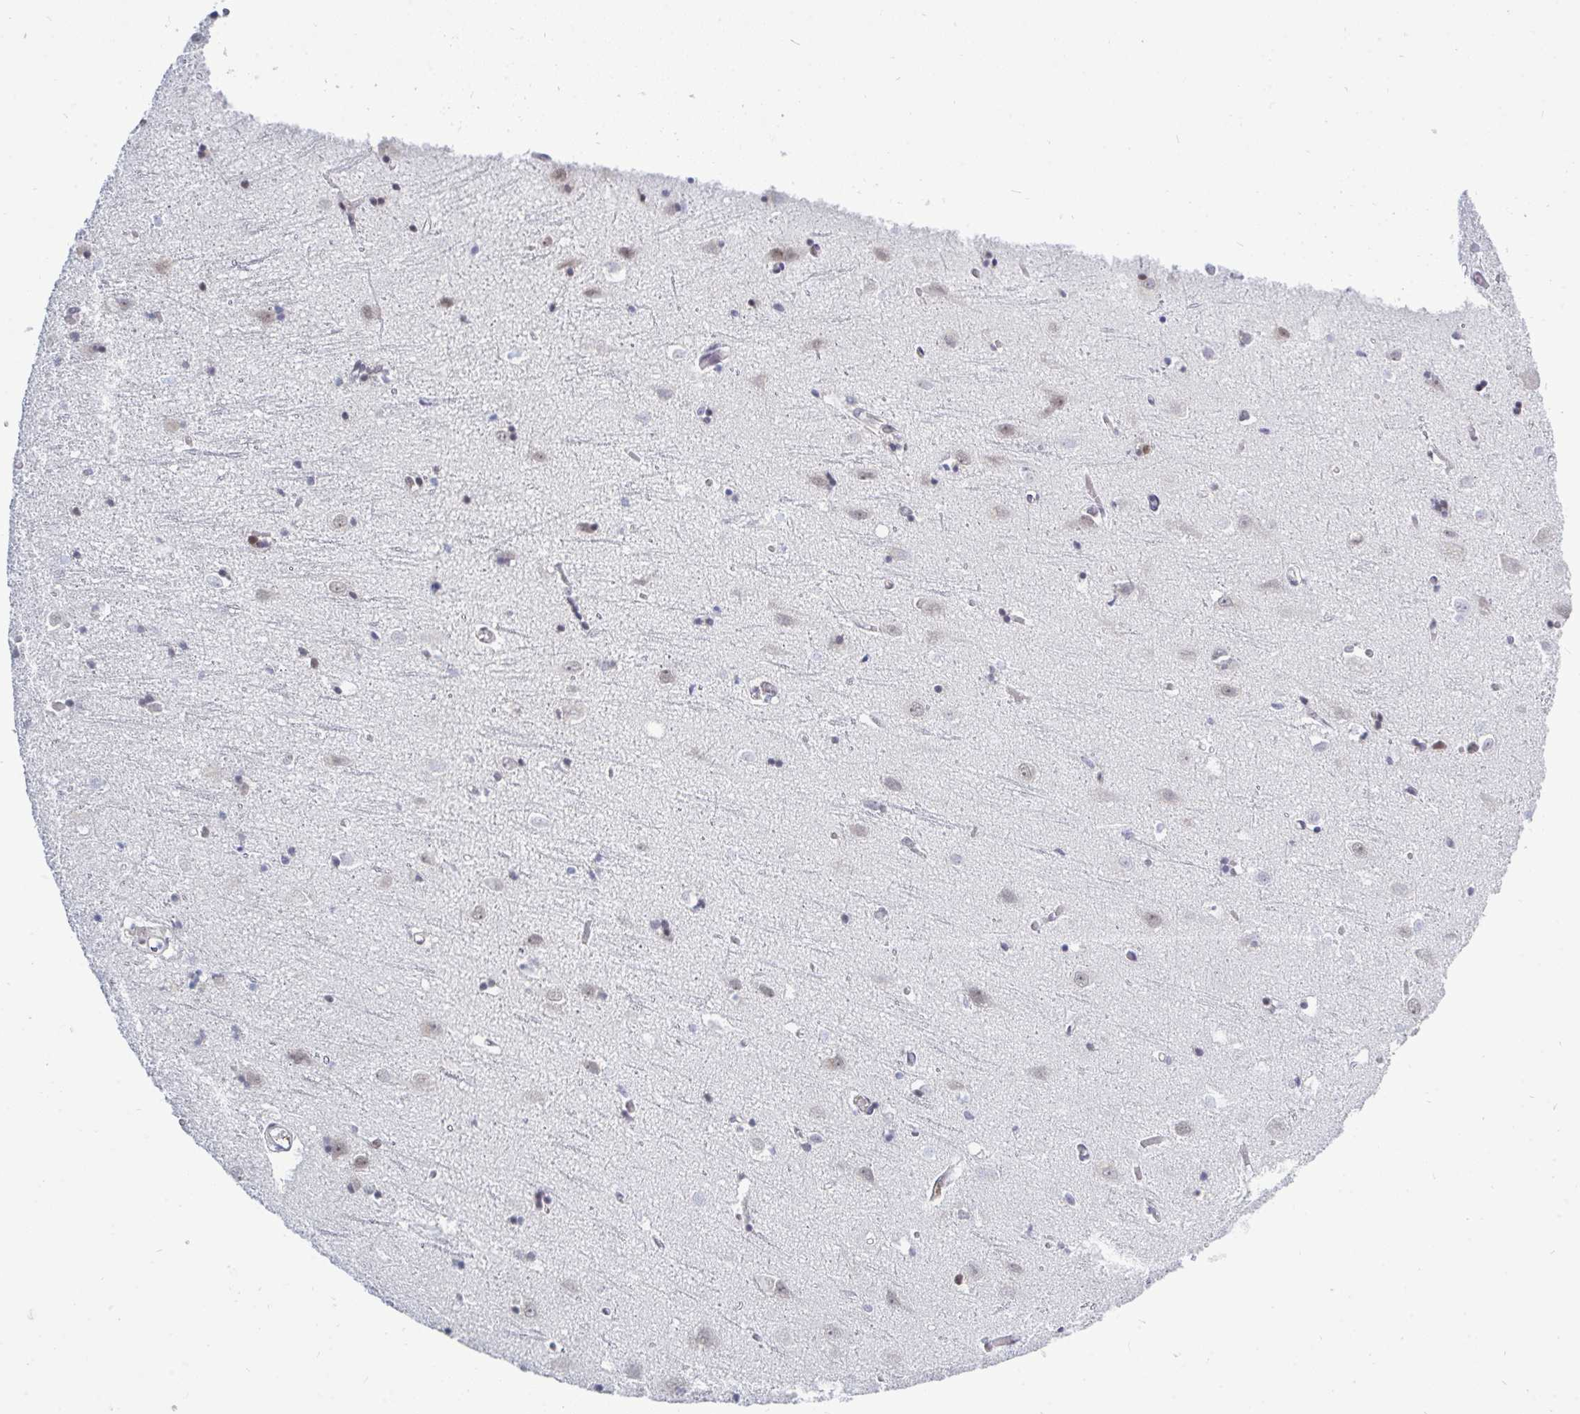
{"staining": {"intensity": "negative", "quantity": "none", "location": "none"}, "tissue": "cerebral cortex", "cell_type": "Endothelial cells", "image_type": "normal", "snomed": [{"axis": "morphology", "description": "Normal tissue, NOS"}, {"axis": "topography", "description": "Cerebral cortex"}], "caption": "DAB (3,3'-diaminobenzidine) immunohistochemical staining of normal human cerebral cortex demonstrates no significant expression in endothelial cells.", "gene": "TRIP12", "patient": {"sex": "male", "age": 70}}